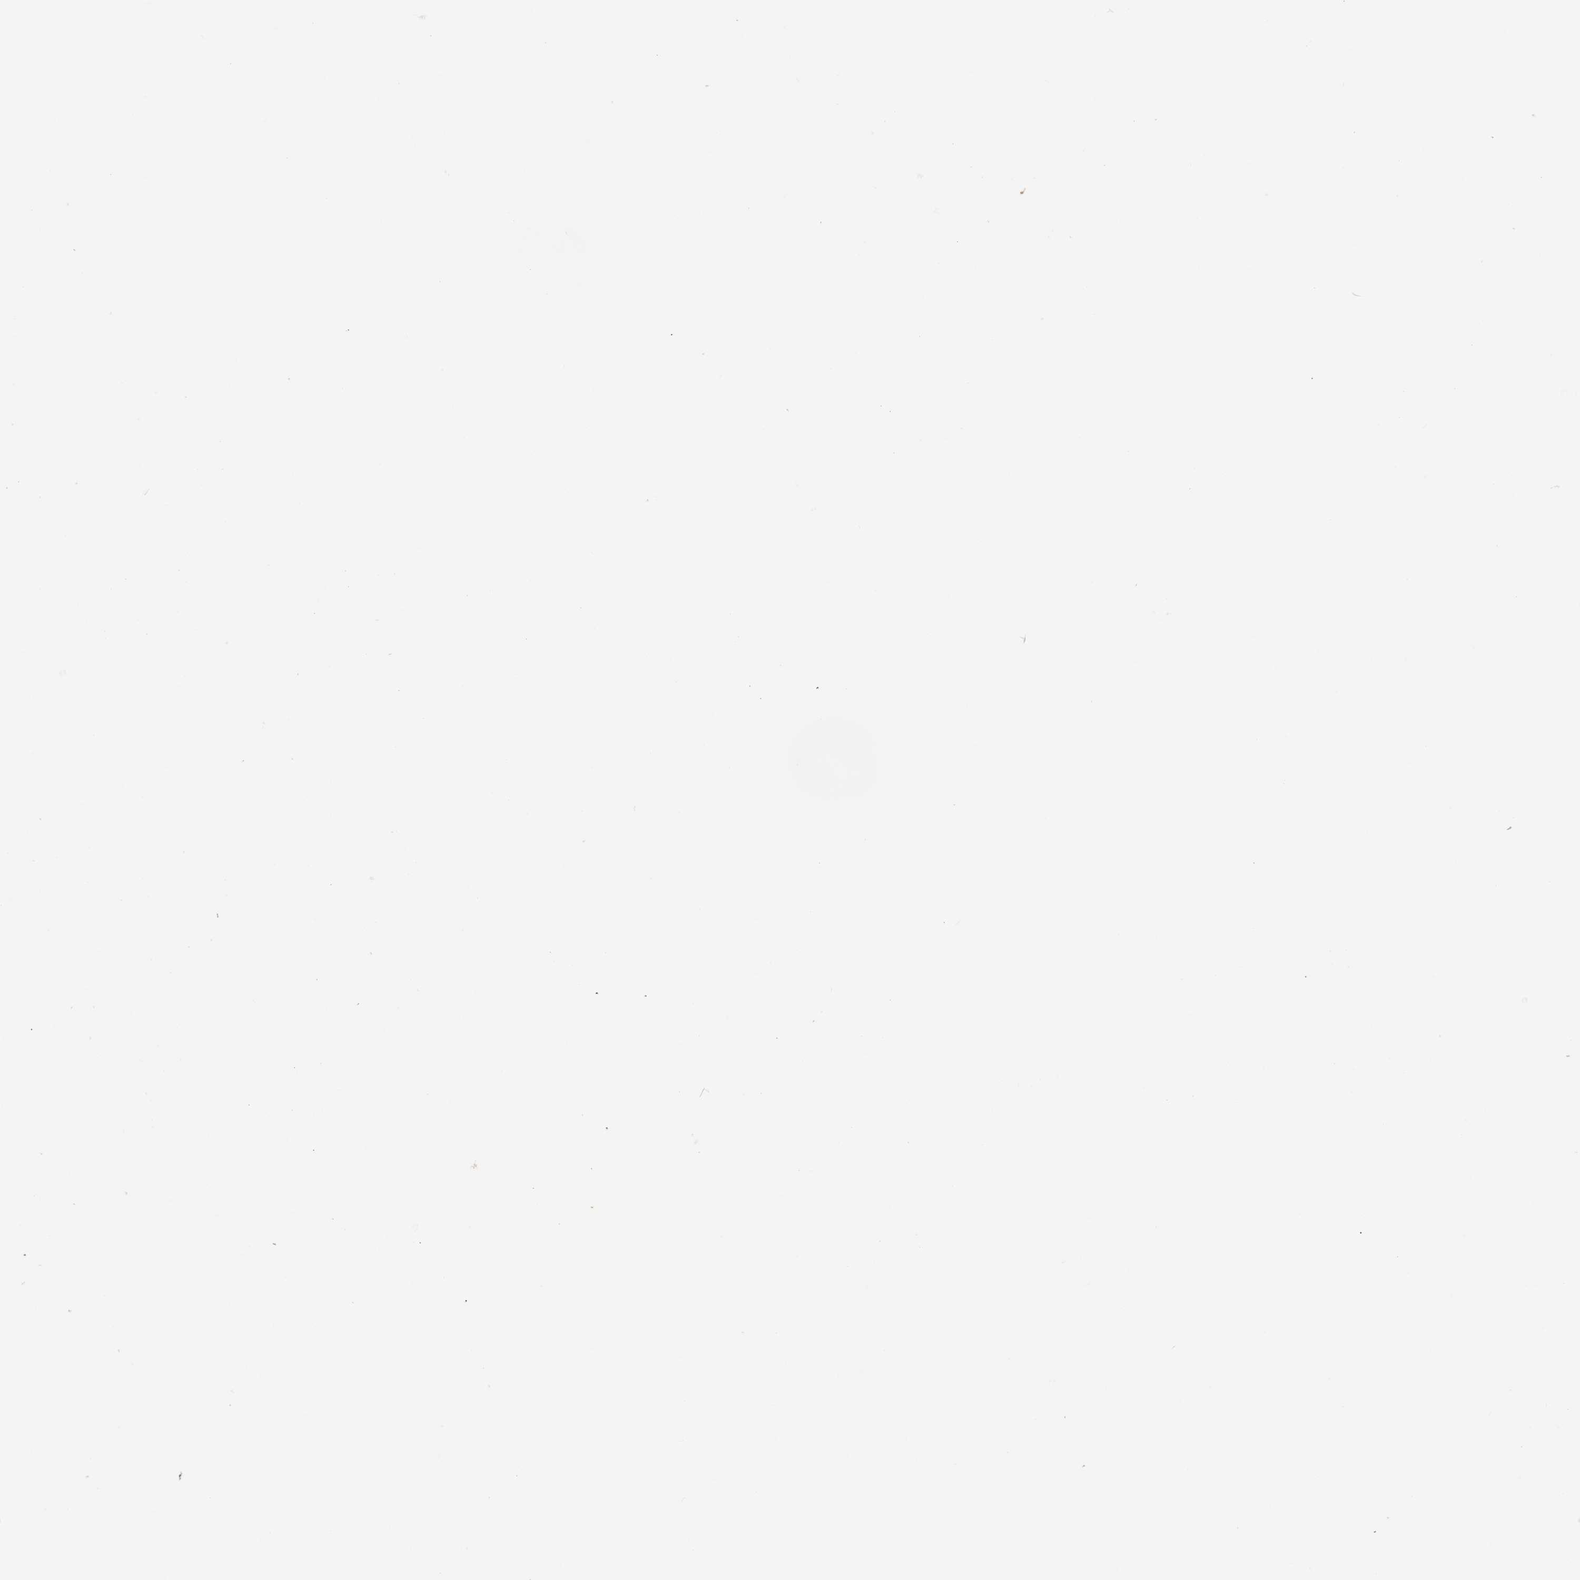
{"staining": {"intensity": "moderate", "quantity": ">75%", "location": "cytoplasmic/membranous"}, "tissue": "skin", "cell_type": "Epidermal cells", "image_type": "normal", "snomed": [{"axis": "morphology", "description": "Normal tissue, NOS"}, {"axis": "topography", "description": "Vulva"}], "caption": "Immunohistochemistry (IHC) (DAB) staining of benign human skin exhibits moderate cytoplasmic/membranous protein expression in about >75% of epidermal cells.", "gene": "COPS2", "patient": {"sex": "female", "age": 54}}